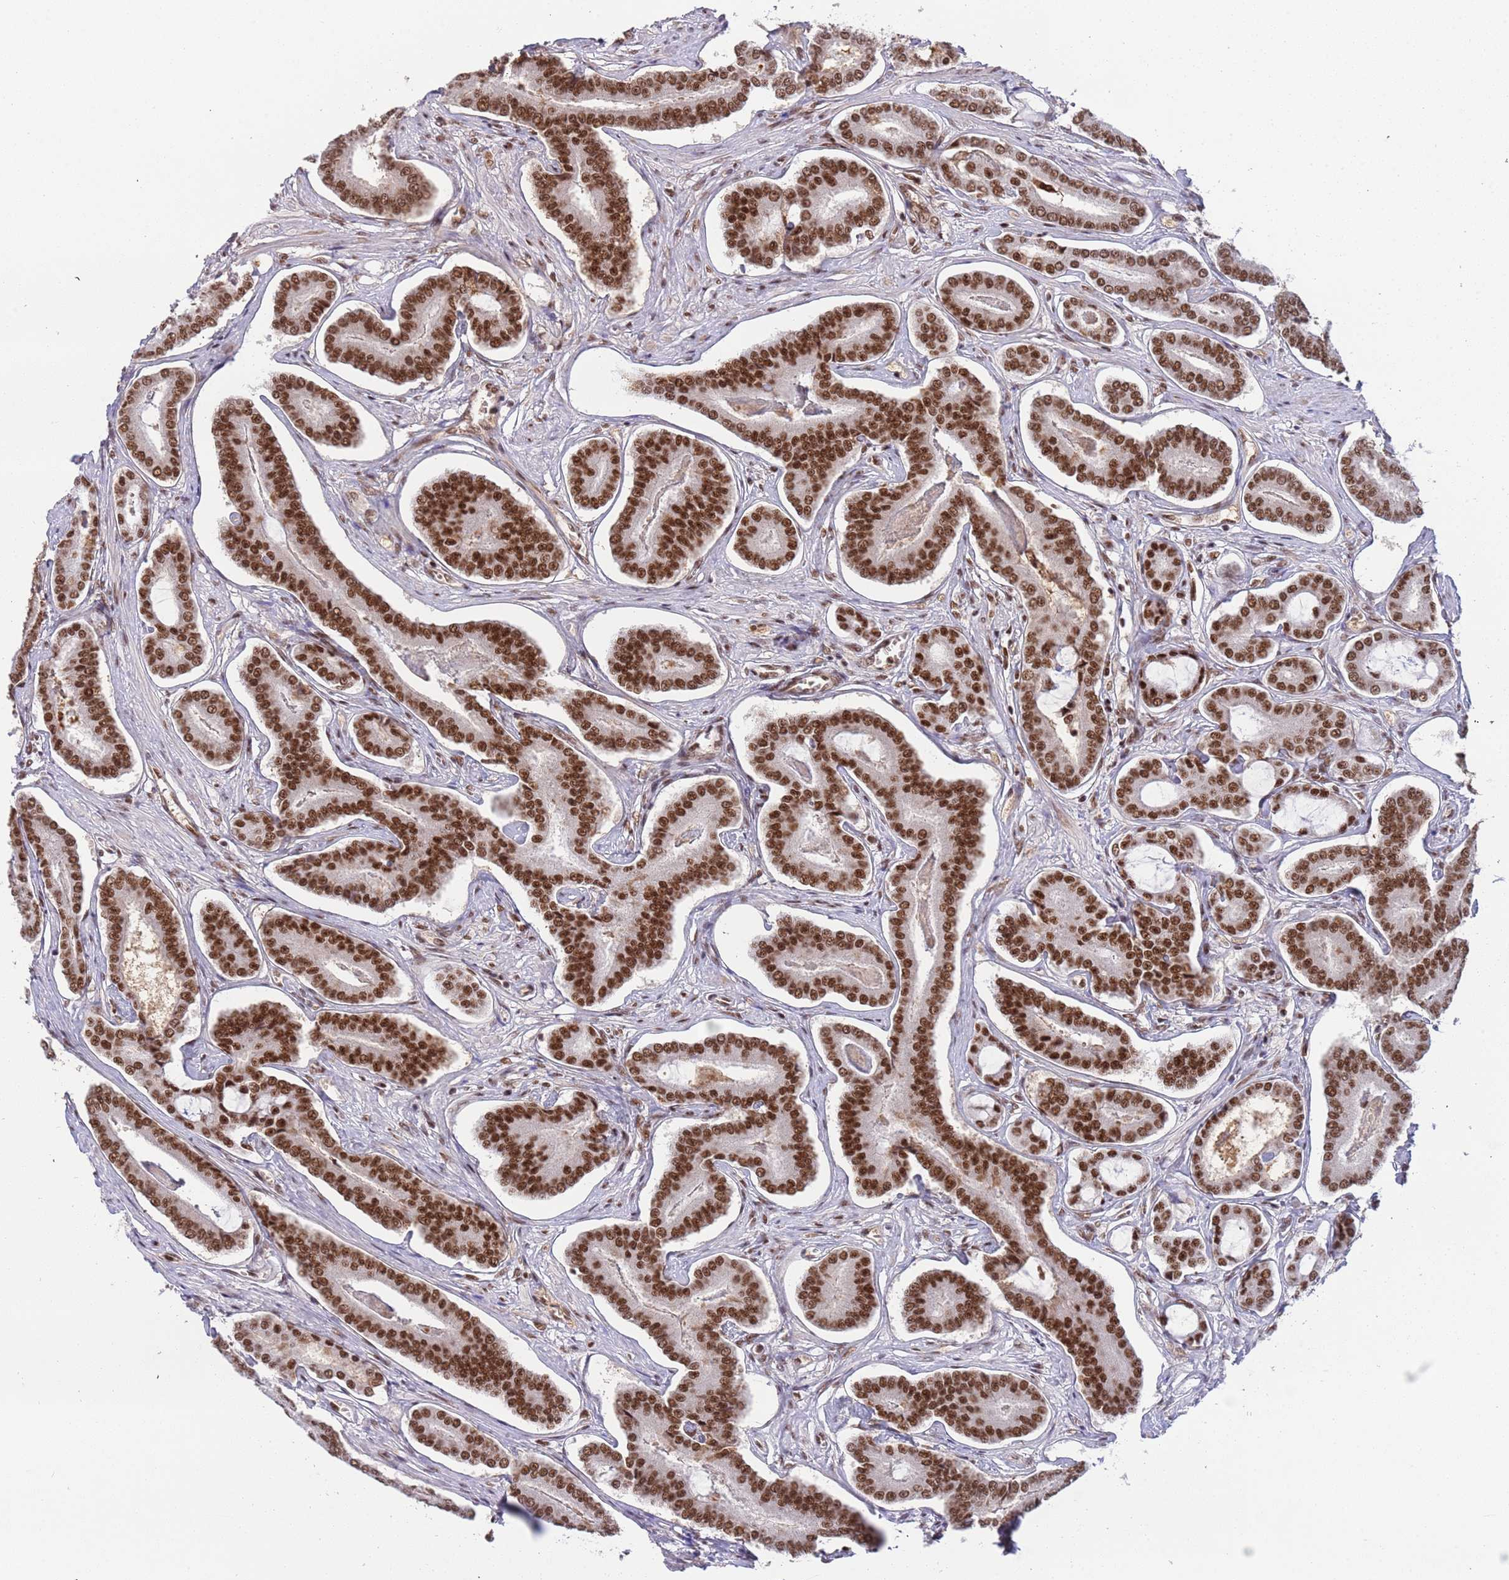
{"staining": {"intensity": "strong", "quantity": ">75%", "location": "nuclear"}, "tissue": "prostate cancer", "cell_type": "Tumor cells", "image_type": "cancer", "snomed": [{"axis": "morphology", "description": "Adenocarcinoma, NOS"}, {"axis": "topography", "description": "Prostate and seminal vesicle, NOS"}], "caption": "The immunohistochemical stain labels strong nuclear expression in tumor cells of prostate cancer tissue.", "gene": "SRRT", "patient": {"sex": "male", "age": 76}}